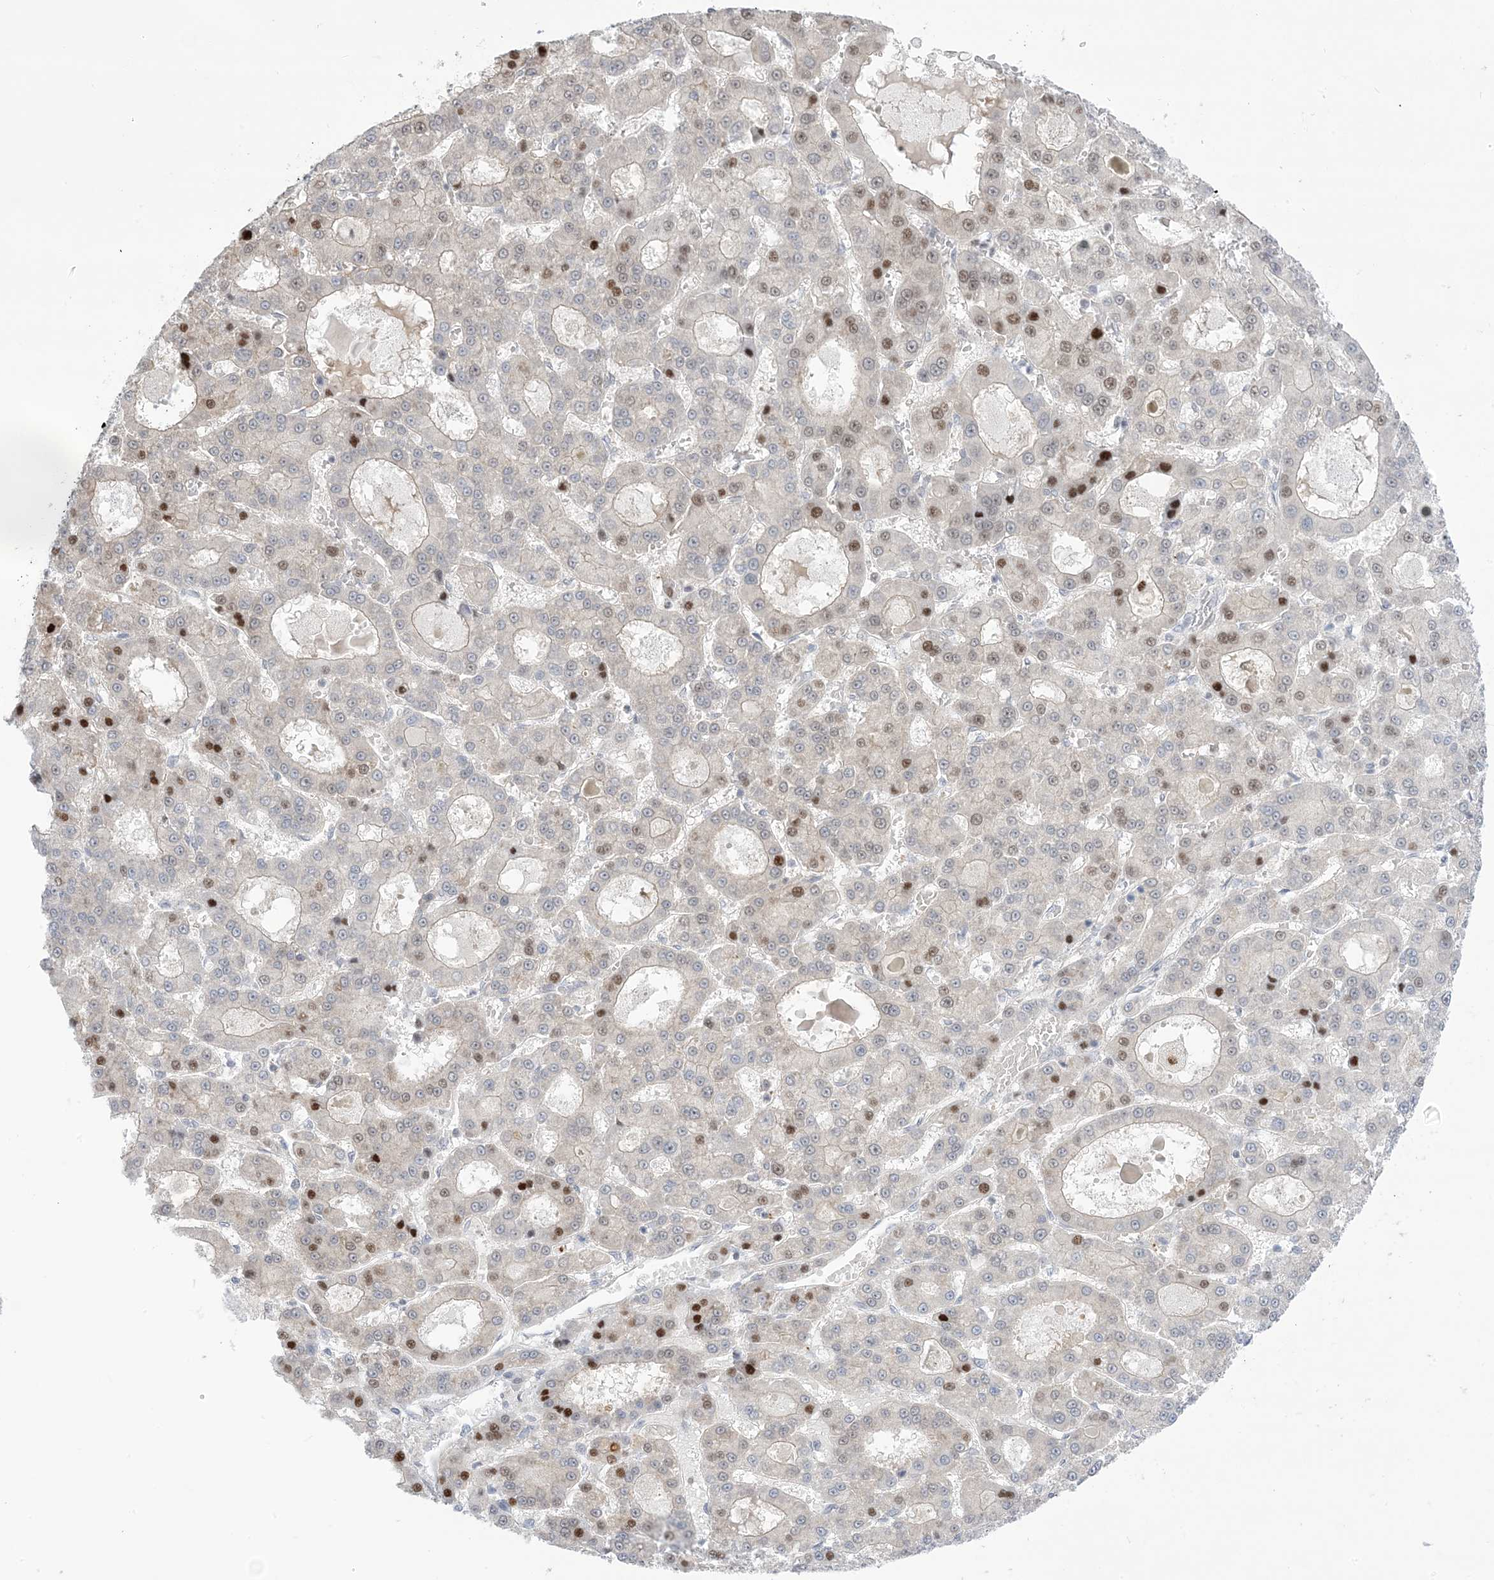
{"staining": {"intensity": "moderate", "quantity": "<25%", "location": "nuclear"}, "tissue": "liver cancer", "cell_type": "Tumor cells", "image_type": "cancer", "snomed": [{"axis": "morphology", "description": "Carcinoma, Hepatocellular, NOS"}, {"axis": "topography", "description": "Liver"}], "caption": "Tumor cells exhibit low levels of moderate nuclear expression in about <25% of cells in hepatocellular carcinoma (liver).", "gene": "TFPT", "patient": {"sex": "male", "age": 70}}